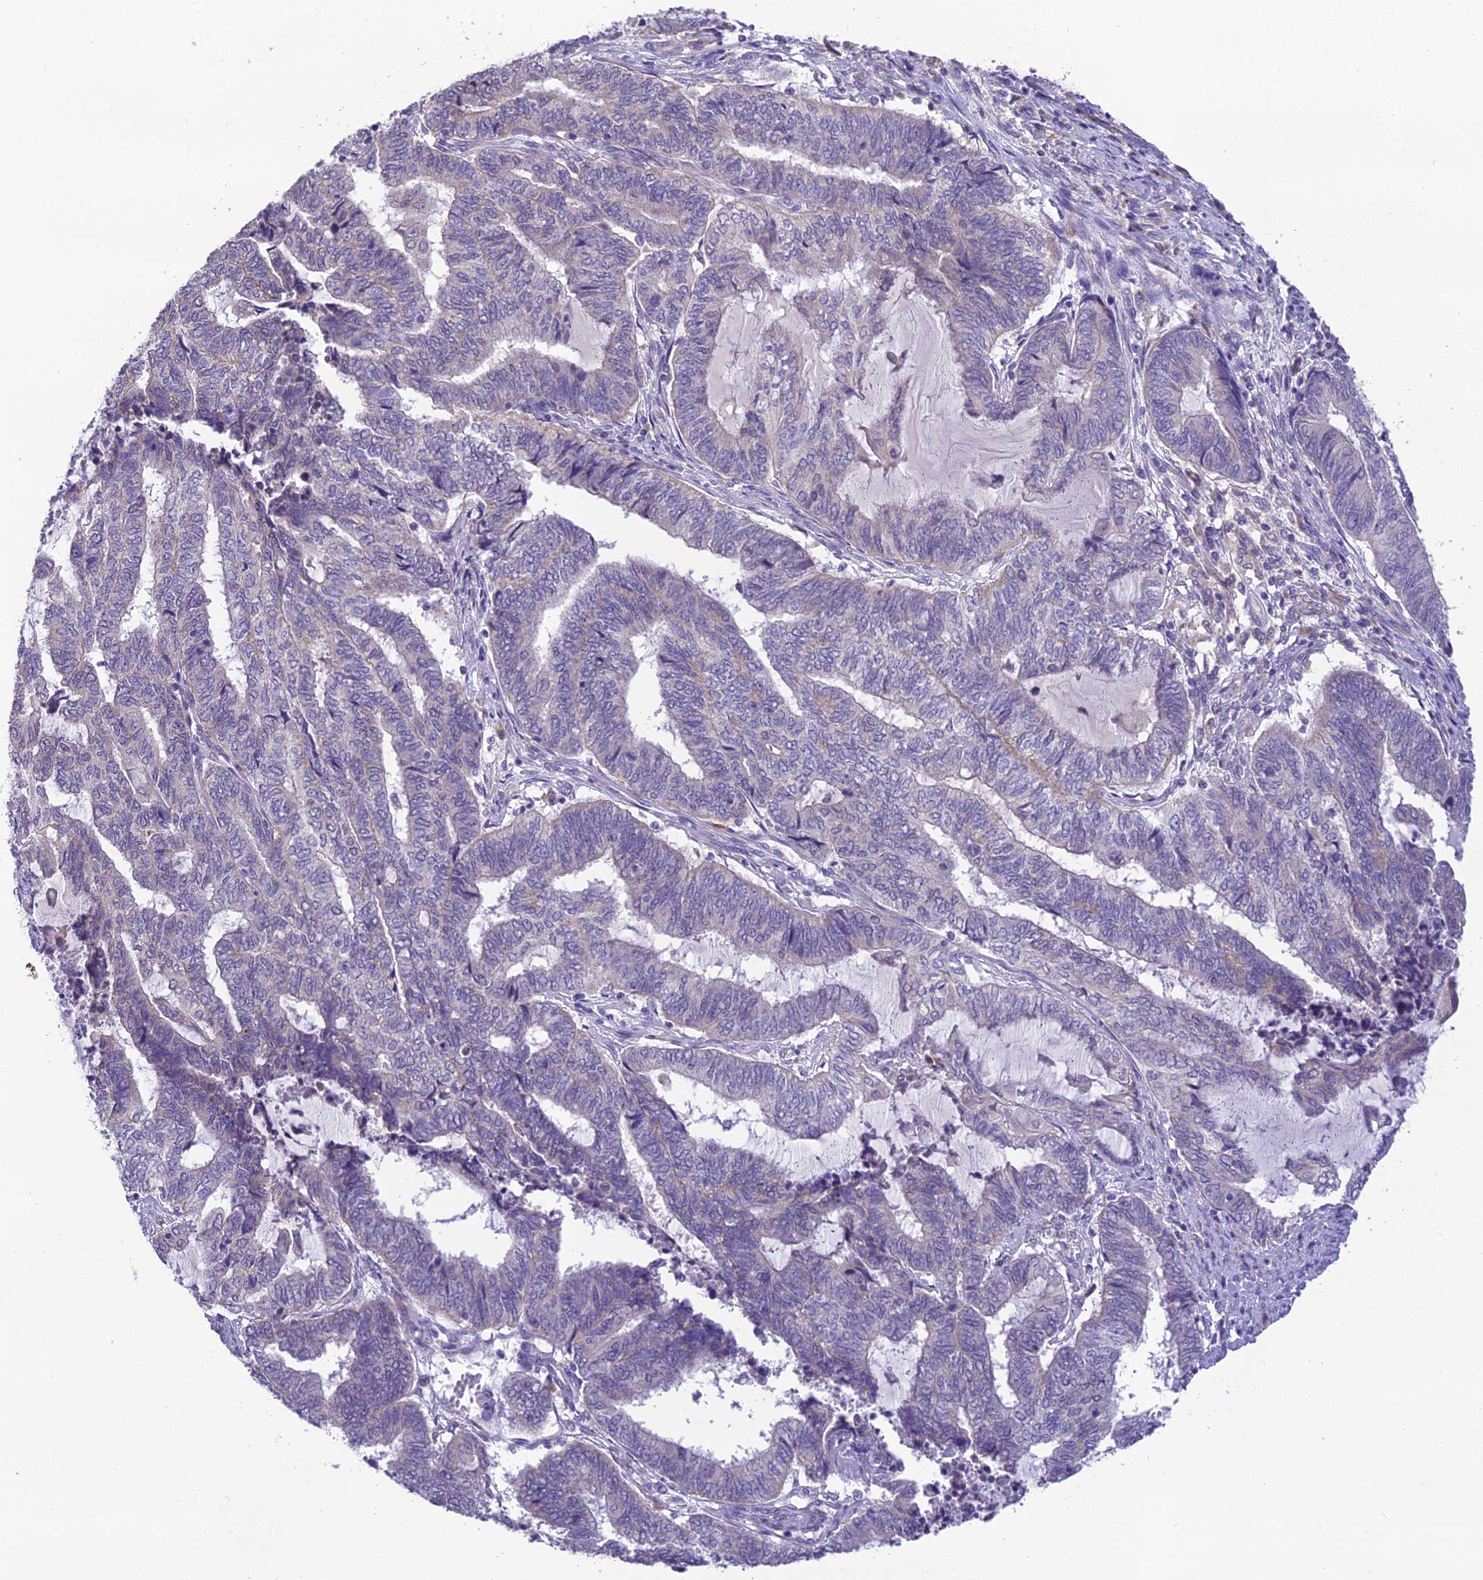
{"staining": {"intensity": "negative", "quantity": "none", "location": "none"}, "tissue": "endometrial cancer", "cell_type": "Tumor cells", "image_type": "cancer", "snomed": [{"axis": "morphology", "description": "Adenocarcinoma, NOS"}, {"axis": "topography", "description": "Uterus"}, {"axis": "topography", "description": "Endometrium"}], "caption": "High power microscopy micrograph of an immunohistochemistry micrograph of endometrial cancer, revealing no significant staining in tumor cells. (DAB (3,3'-diaminobenzidine) immunohistochemistry visualized using brightfield microscopy, high magnification).", "gene": "MIIP", "patient": {"sex": "female", "age": 70}}